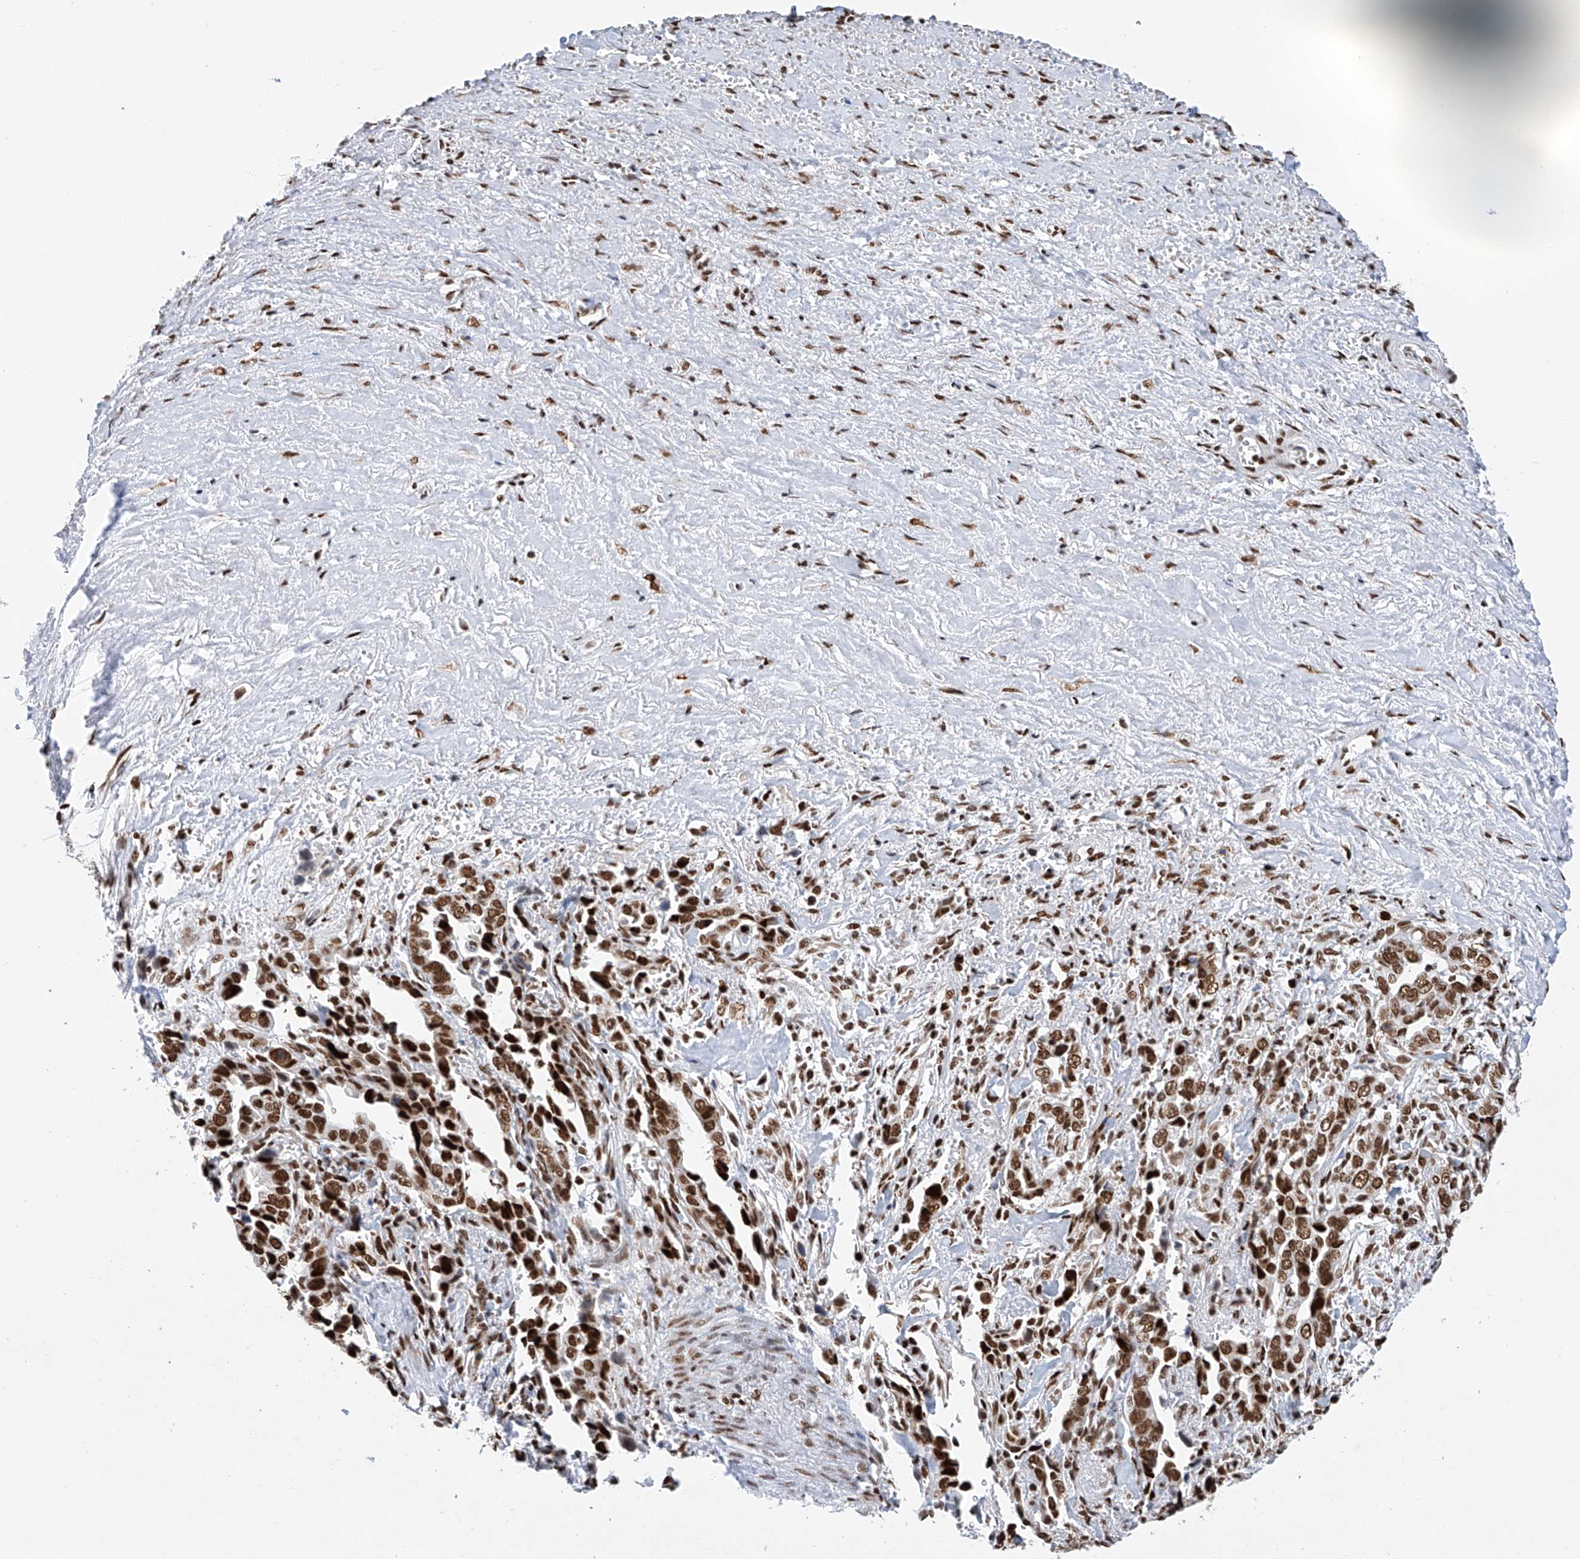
{"staining": {"intensity": "strong", "quantity": ">75%", "location": "nuclear"}, "tissue": "liver cancer", "cell_type": "Tumor cells", "image_type": "cancer", "snomed": [{"axis": "morphology", "description": "Cholangiocarcinoma"}, {"axis": "topography", "description": "Liver"}], "caption": "Brown immunohistochemical staining in liver cancer demonstrates strong nuclear staining in about >75% of tumor cells. The staining is performed using DAB (3,3'-diaminobenzidine) brown chromogen to label protein expression. The nuclei are counter-stained blue using hematoxylin.", "gene": "SRSF6", "patient": {"sex": "female", "age": 79}}